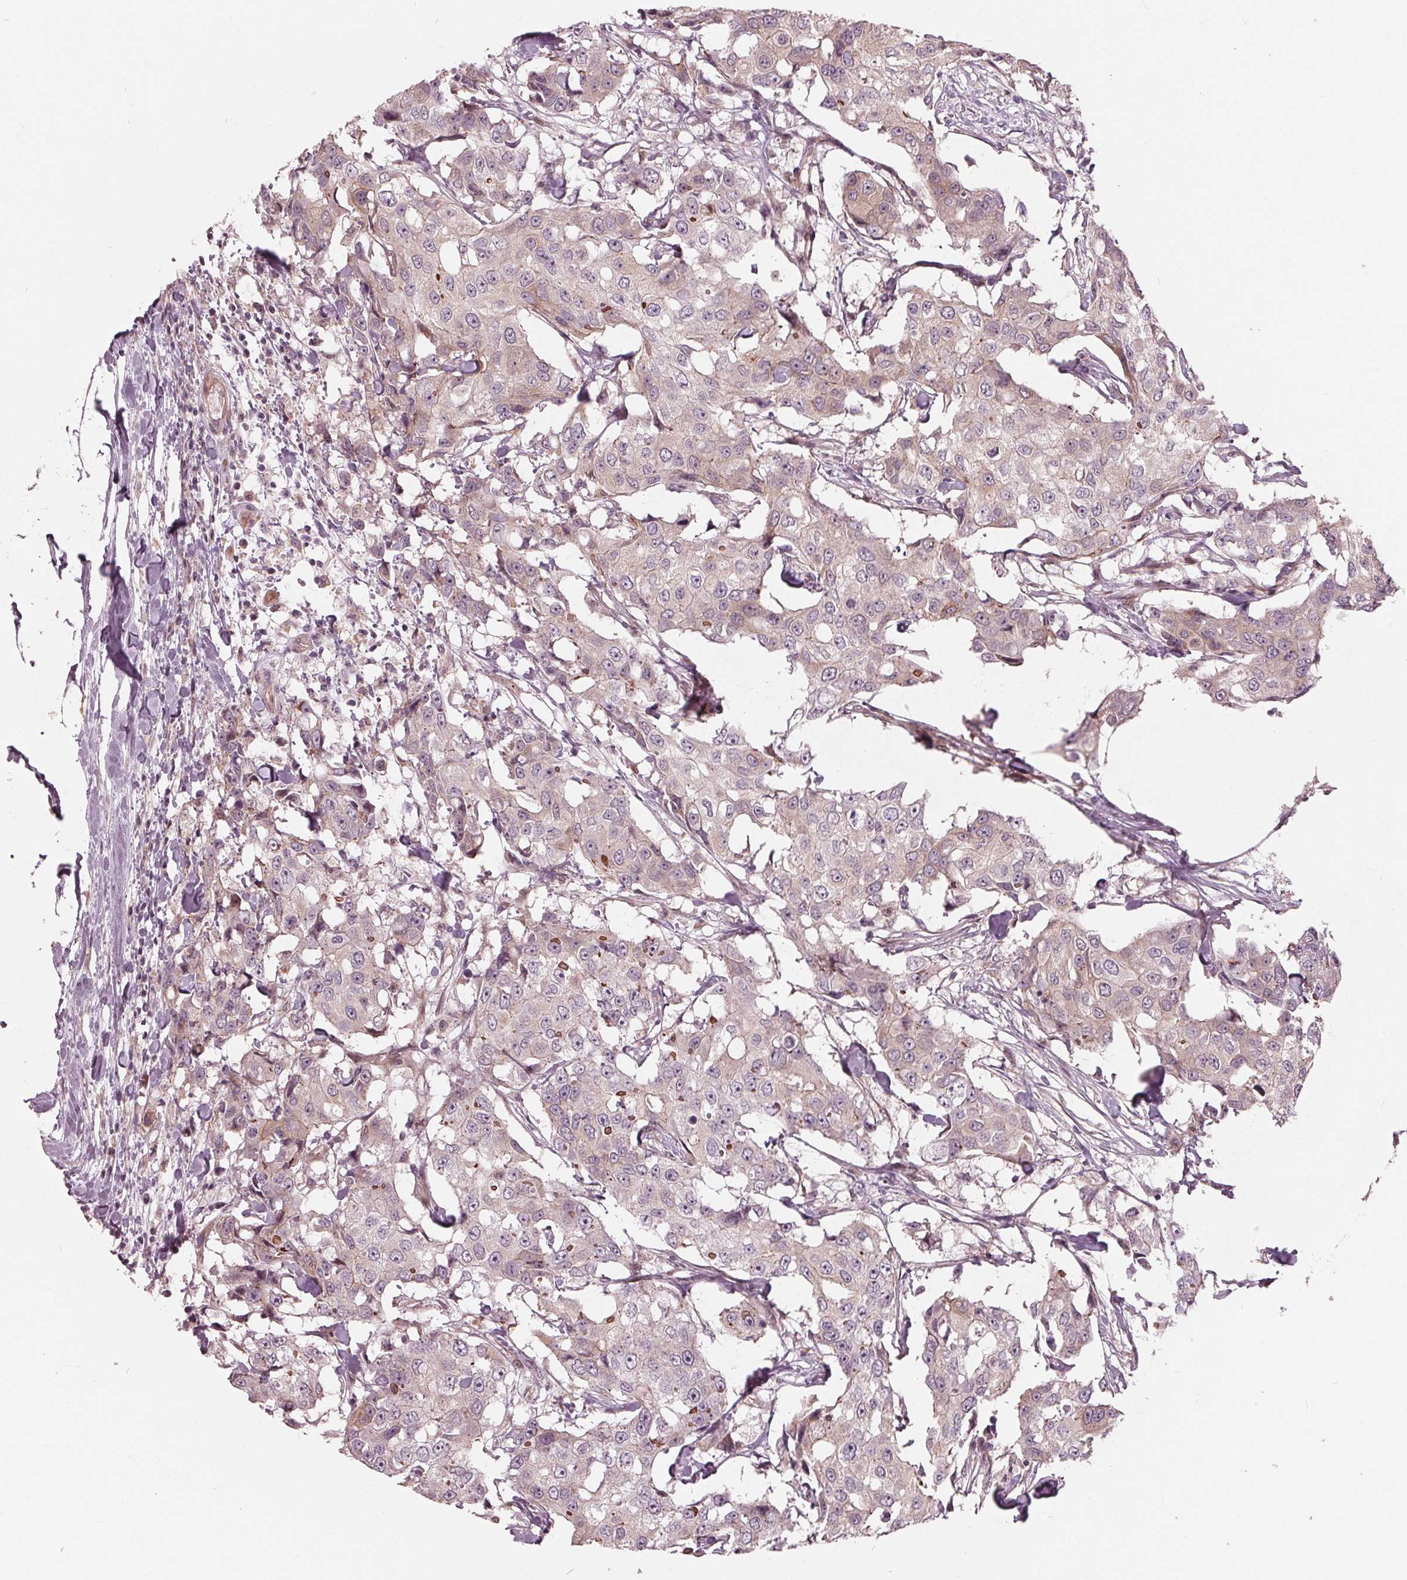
{"staining": {"intensity": "weak", "quantity": "<25%", "location": "cytoplasmic/membranous"}, "tissue": "breast cancer", "cell_type": "Tumor cells", "image_type": "cancer", "snomed": [{"axis": "morphology", "description": "Duct carcinoma"}, {"axis": "topography", "description": "Breast"}], "caption": "Tumor cells show no significant protein expression in intraductal carcinoma (breast).", "gene": "TXNIP", "patient": {"sex": "female", "age": 27}}